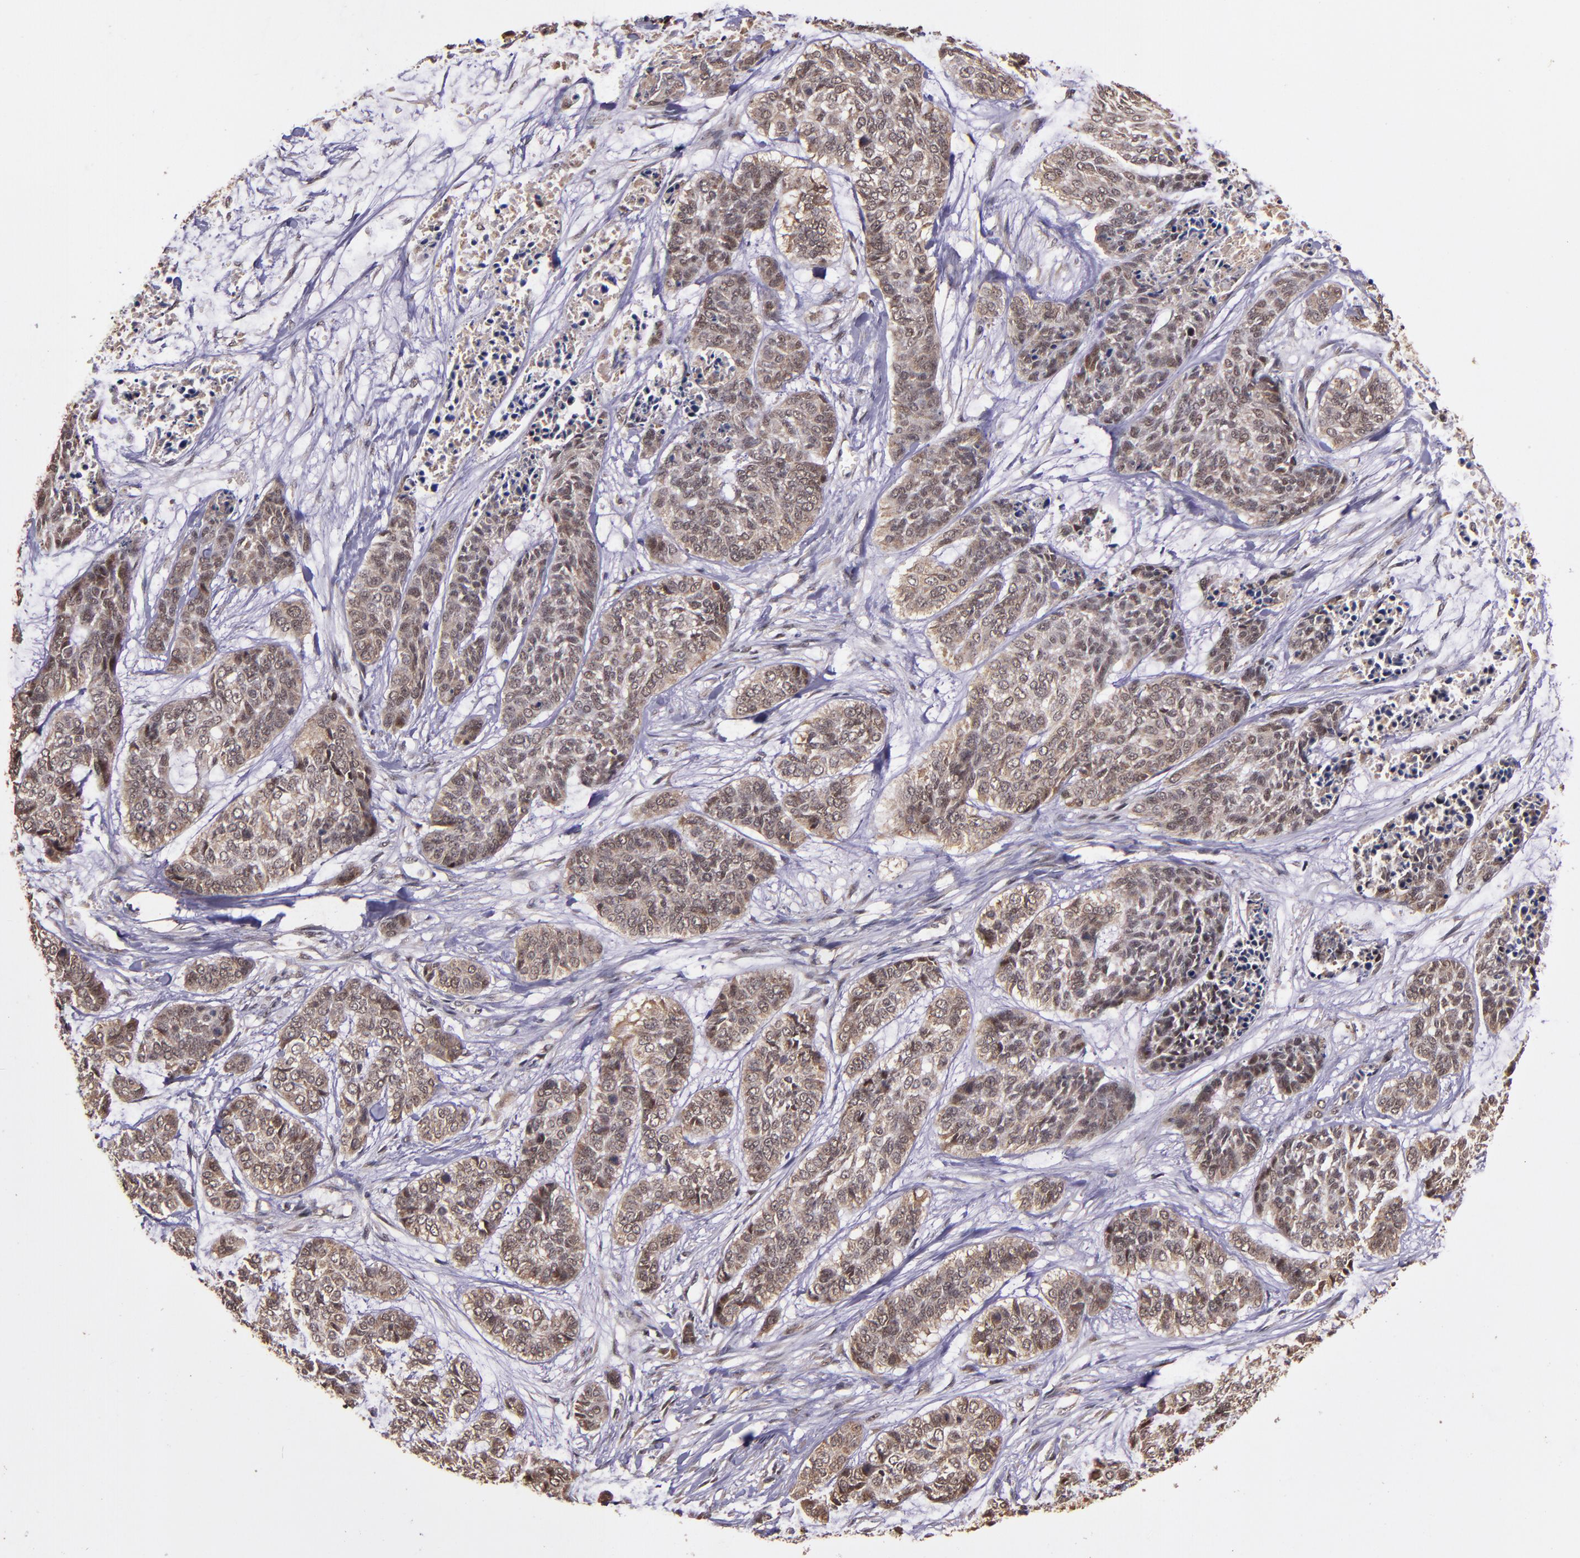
{"staining": {"intensity": "weak", "quantity": ">75%", "location": "cytoplasmic/membranous"}, "tissue": "skin cancer", "cell_type": "Tumor cells", "image_type": "cancer", "snomed": [{"axis": "morphology", "description": "Basal cell carcinoma"}, {"axis": "topography", "description": "Skin"}], "caption": "Protein expression analysis of human basal cell carcinoma (skin) reveals weak cytoplasmic/membranous expression in about >75% of tumor cells.", "gene": "RIOK3", "patient": {"sex": "female", "age": 64}}